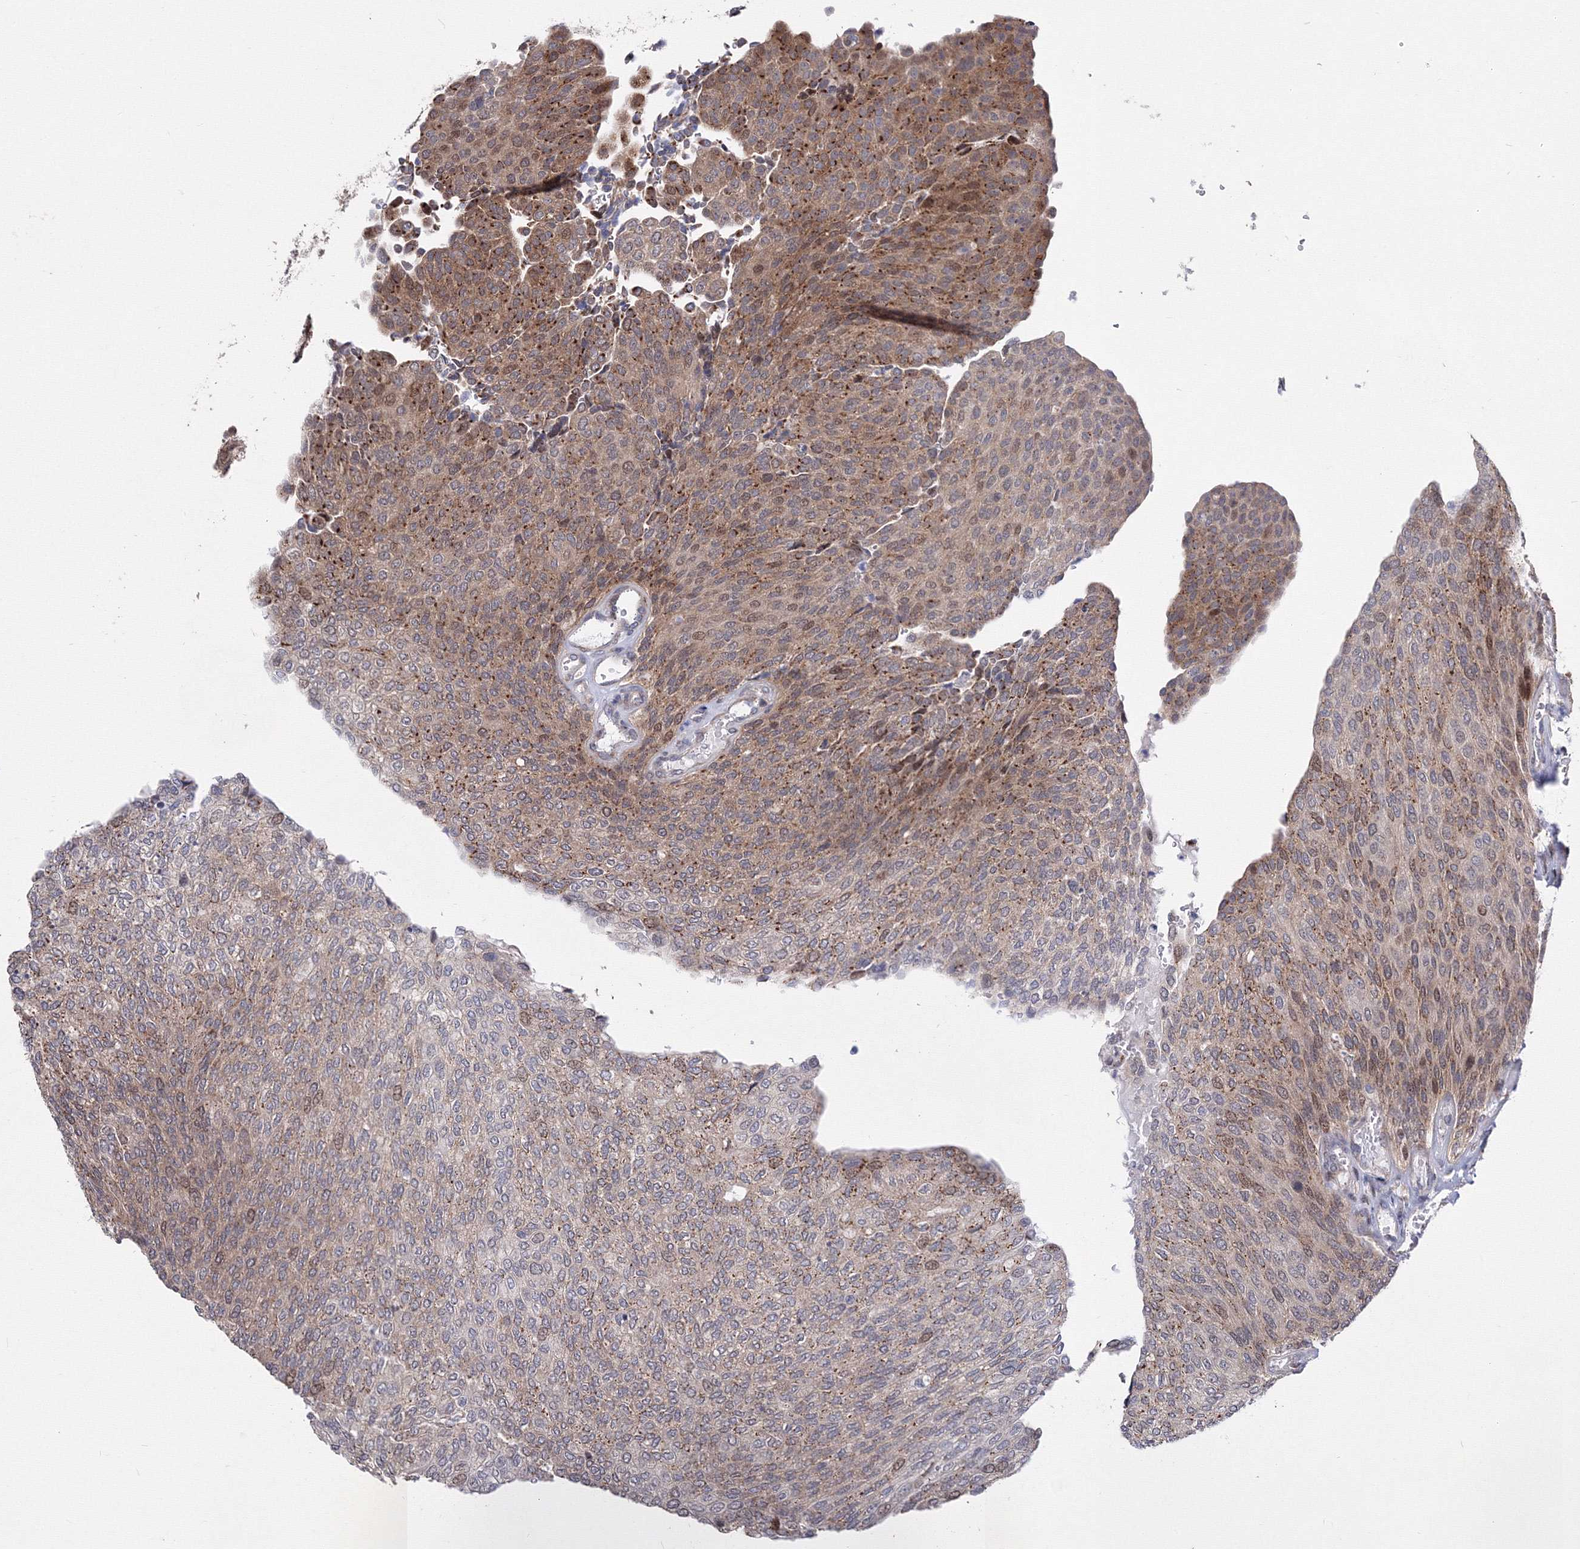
{"staining": {"intensity": "moderate", "quantity": ">75%", "location": "cytoplasmic/membranous"}, "tissue": "urothelial cancer", "cell_type": "Tumor cells", "image_type": "cancer", "snomed": [{"axis": "morphology", "description": "Urothelial carcinoma, Low grade"}, {"axis": "topography", "description": "Urinary bladder"}], "caption": "Immunohistochemical staining of urothelial cancer shows moderate cytoplasmic/membranous protein positivity in approximately >75% of tumor cells.", "gene": "GPN1", "patient": {"sex": "female", "age": 79}}